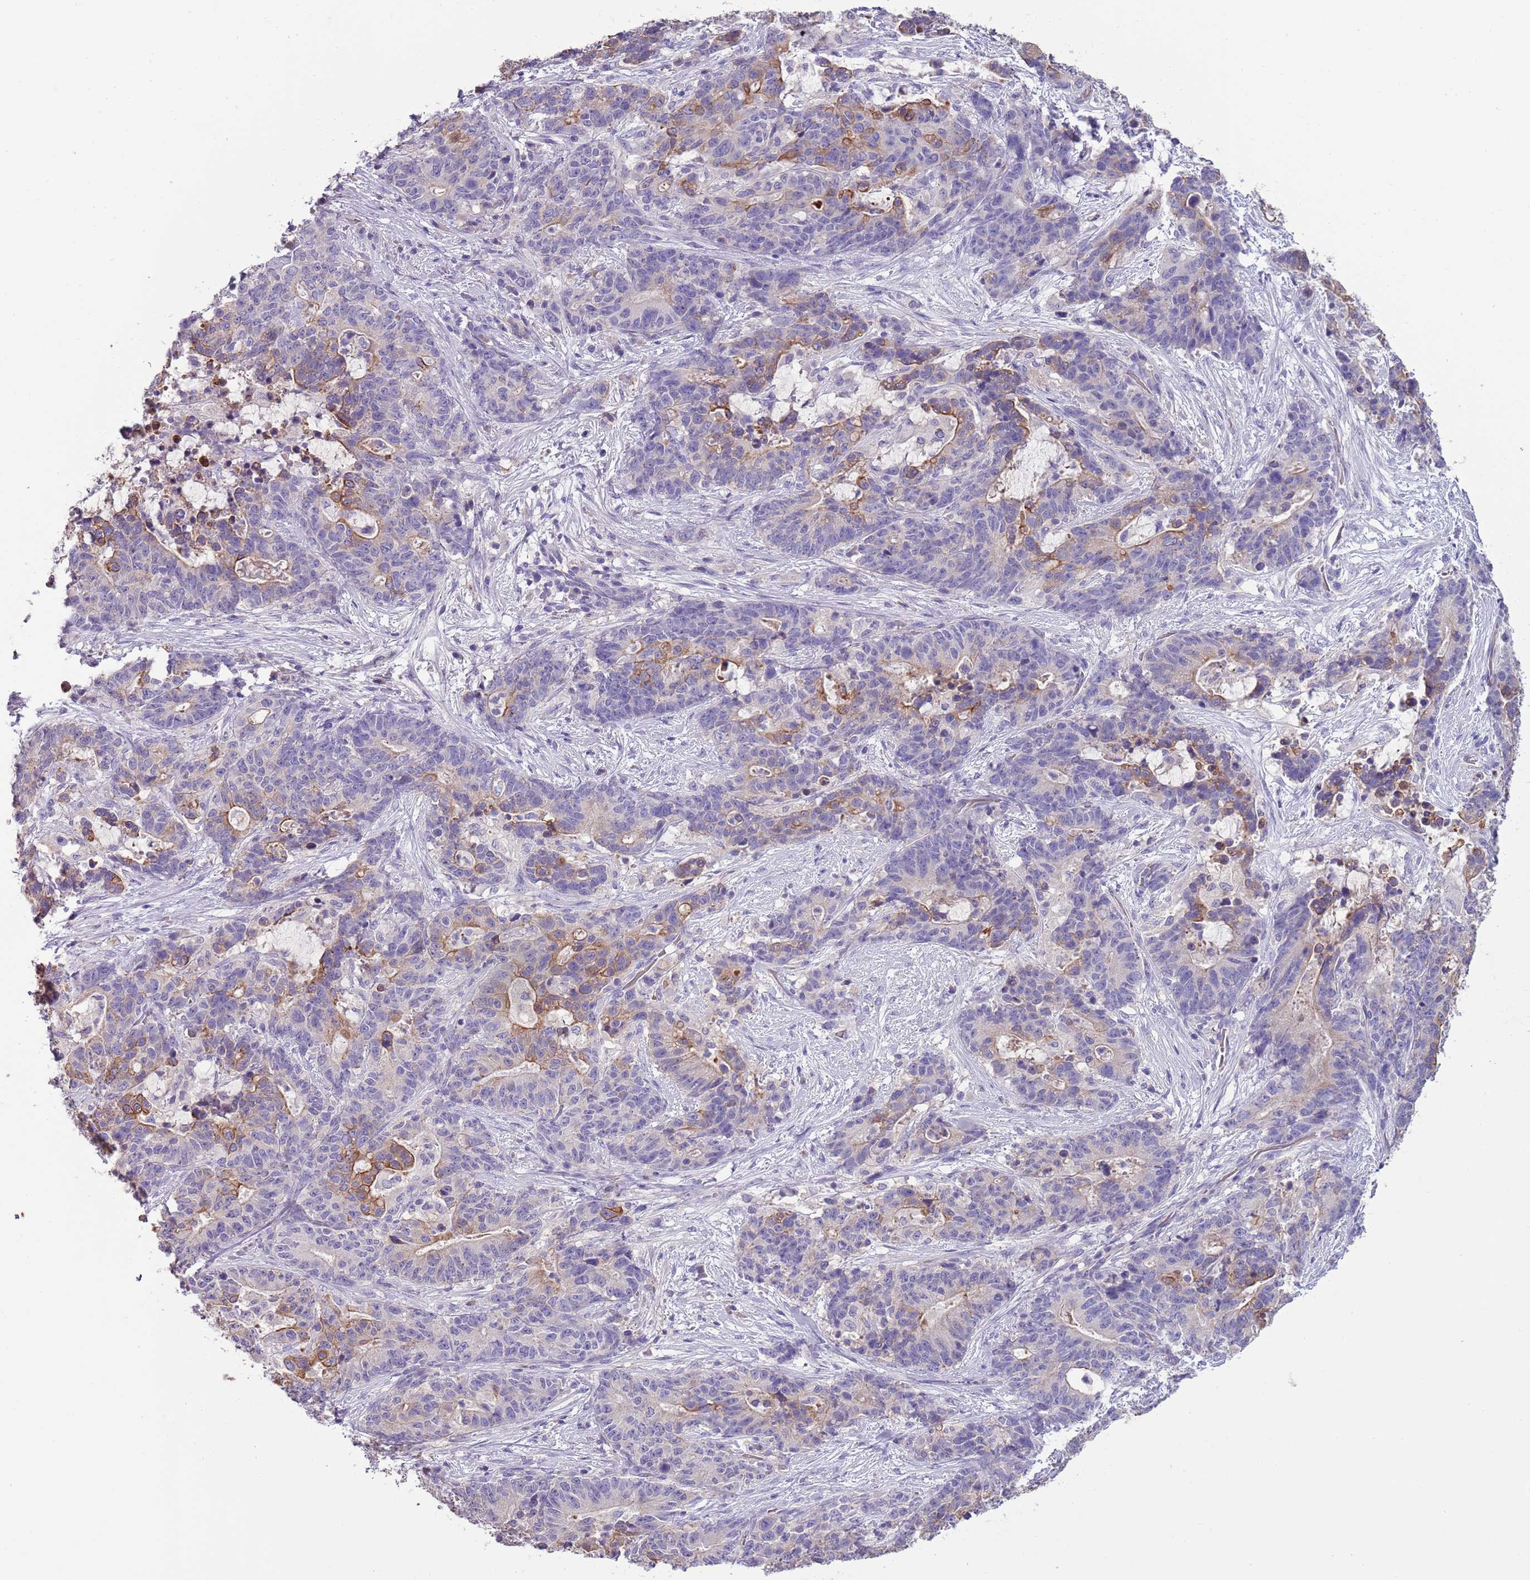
{"staining": {"intensity": "moderate", "quantity": "<25%", "location": "cytoplasmic/membranous"}, "tissue": "stomach cancer", "cell_type": "Tumor cells", "image_type": "cancer", "snomed": [{"axis": "morphology", "description": "Normal tissue, NOS"}, {"axis": "morphology", "description": "Adenocarcinoma, NOS"}, {"axis": "topography", "description": "Stomach"}], "caption": "Immunohistochemical staining of stomach adenocarcinoma shows low levels of moderate cytoplasmic/membranous protein positivity in about <25% of tumor cells. (IHC, brightfield microscopy, high magnification).", "gene": "HES3", "patient": {"sex": "female", "age": 64}}